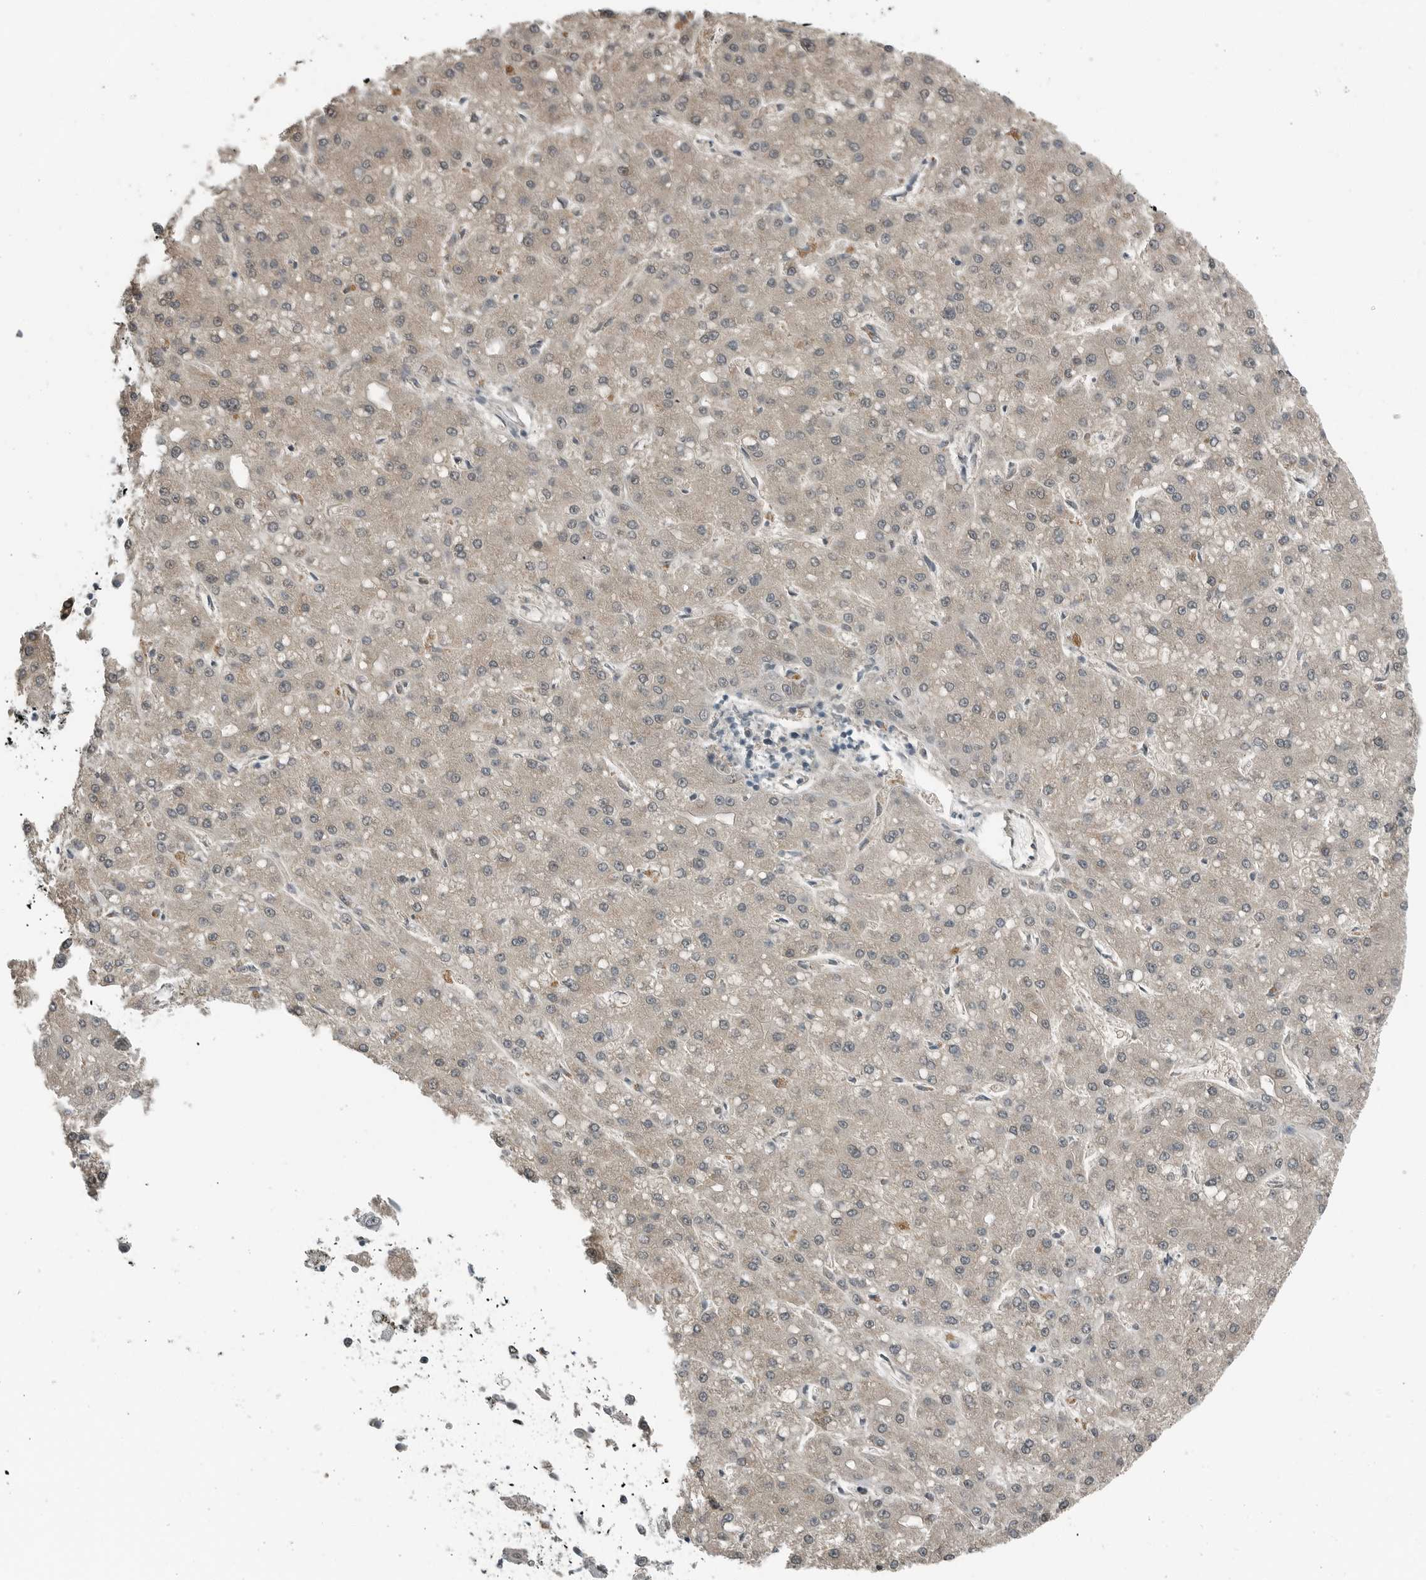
{"staining": {"intensity": "weak", "quantity": ">75%", "location": "cytoplasmic/membranous"}, "tissue": "liver cancer", "cell_type": "Tumor cells", "image_type": "cancer", "snomed": [{"axis": "morphology", "description": "Carcinoma, Hepatocellular, NOS"}, {"axis": "topography", "description": "Liver"}], "caption": "An immunohistochemistry (IHC) histopathology image of neoplastic tissue is shown. Protein staining in brown highlights weak cytoplasmic/membranous positivity in liver hepatocellular carcinoma within tumor cells.", "gene": "KYAT1", "patient": {"sex": "male", "age": 67}}